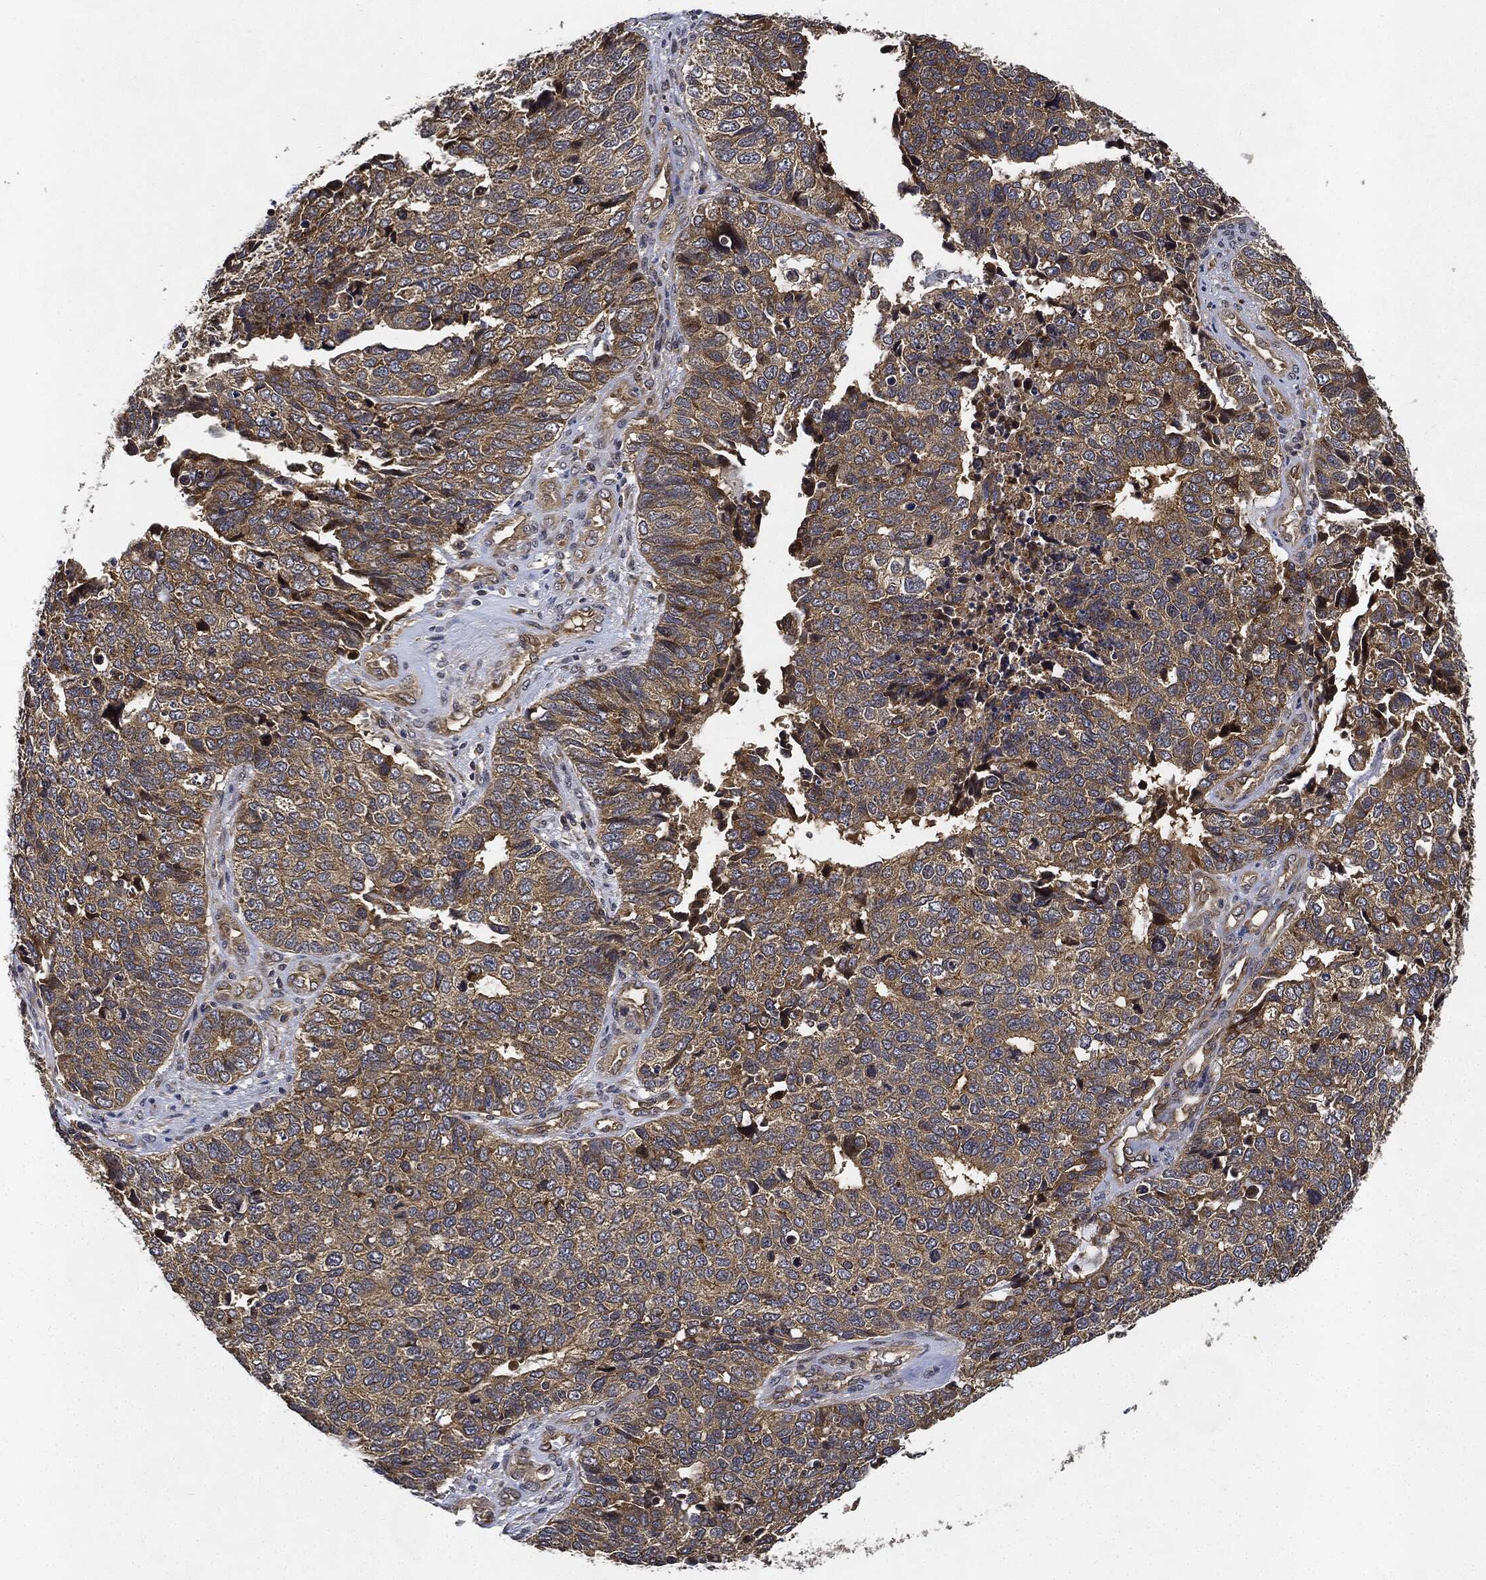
{"staining": {"intensity": "moderate", "quantity": "25%-75%", "location": "cytoplasmic/membranous"}, "tissue": "cervical cancer", "cell_type": "Tumor cells", "image_type": "cancer", "snomed": [{"axis": "morphology", "description": "Squamous cell carcinoma, NOS"}, {"axis": "topography", "description": "Cervix"}], "caption": "A medium amount of moderate cytoplasmic/membranous positivity is appreciated in approximately 25%-75% of tumor cells in cervical cancer tissue. The protein is stained brown, and the nuclei are stained in blue (DAB (3,3'-diaminobenzidine) IHC with brightfield microscopy, high magnification).", "gene": "MLST8", "patient": {"sex": "female", "age": 63}}